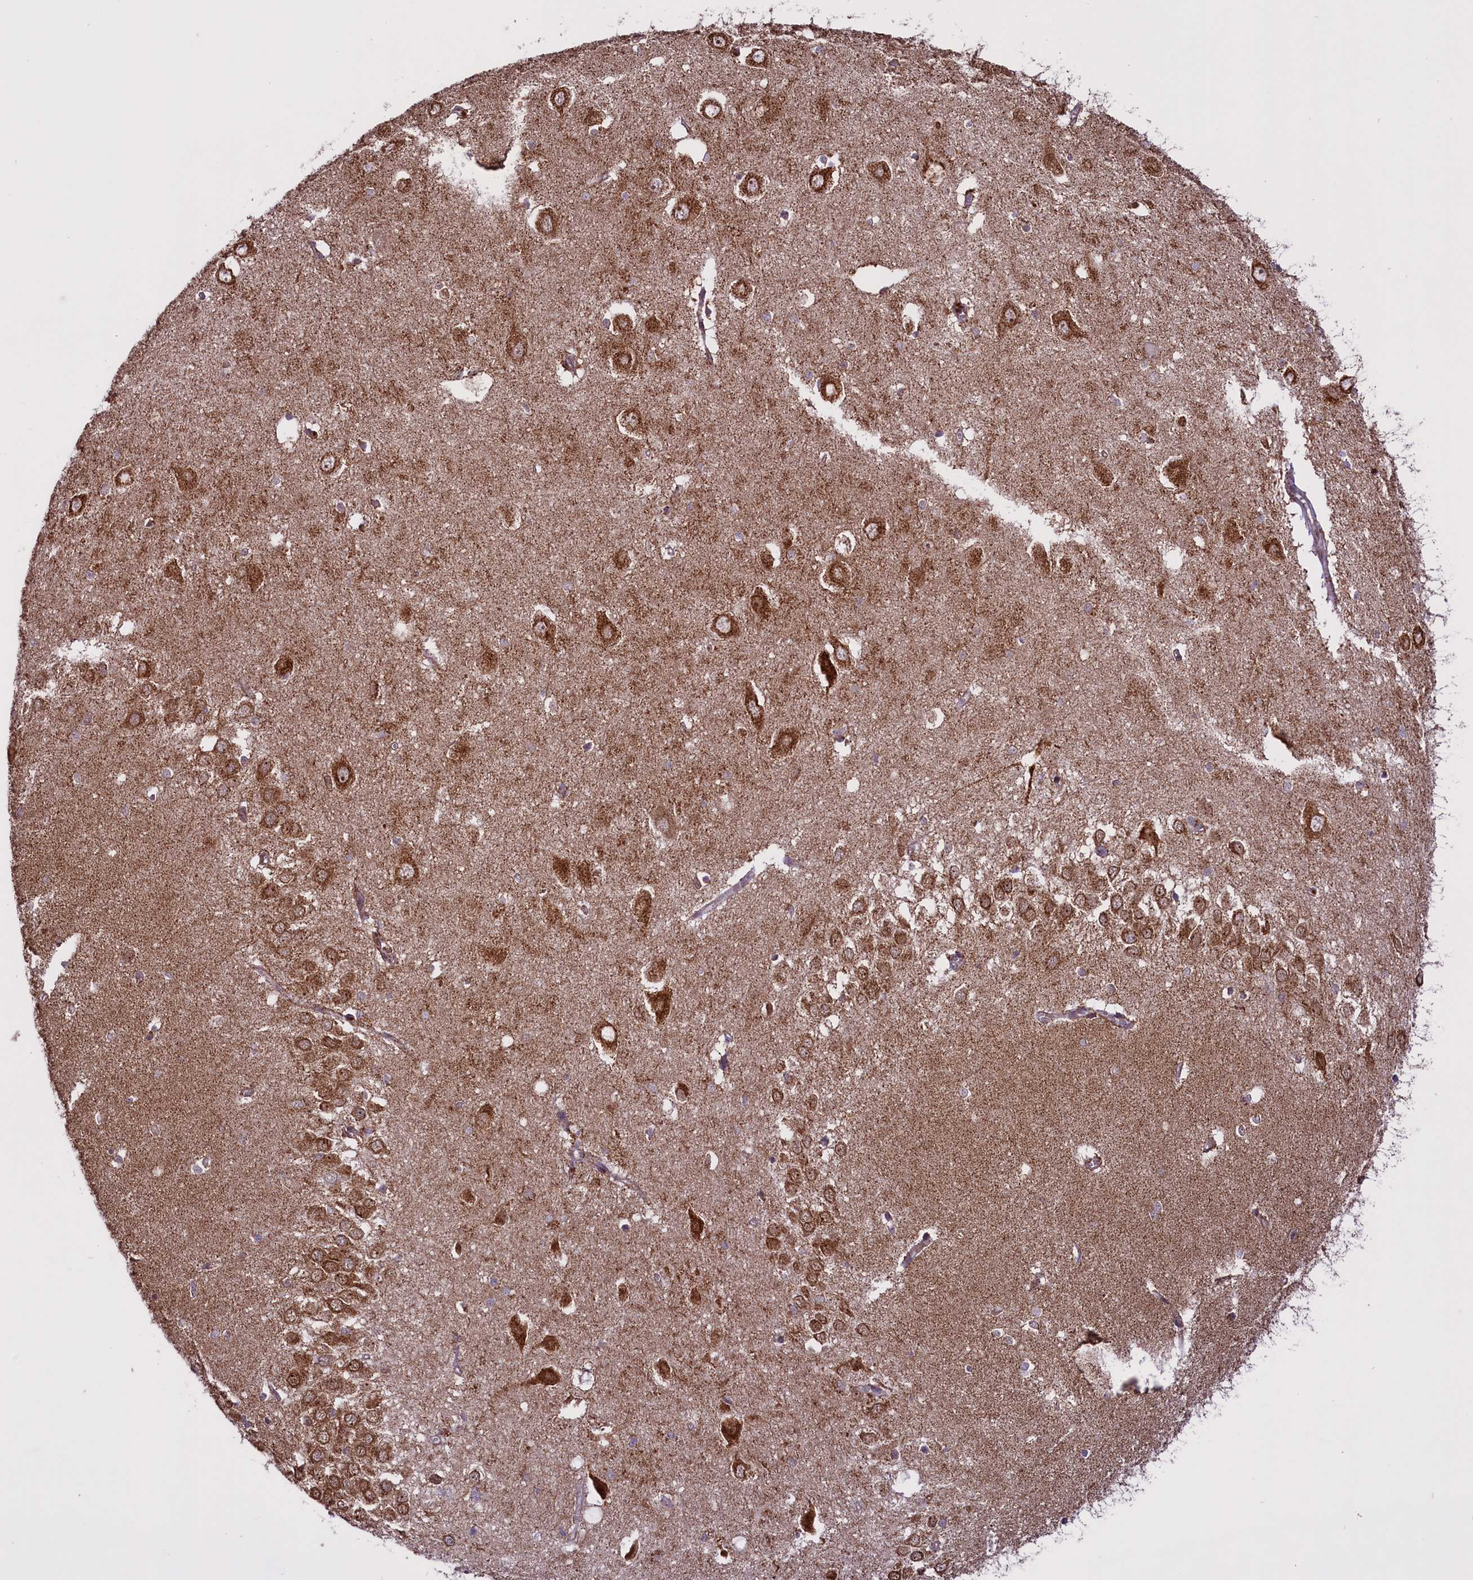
{"staining": {"intensity": "negative", "quantity": "none", "location": "none"}, "tissue": "hippocampus", "cell_type": "Glial cells", "image_type": "normal", "snomed": [{"axis": "morphology", "description": "Normal tissue, NOS"}, {"axis": "topography", "description": "Hippocampus"}], "caption": "High power microscopy histopathology image of an immunohistochemistry image of benign hippocampus, revealing no significant positivity in glial cells. (IHC, brightfield microscopy, high magnification).", "gene": "NDUFS5", "patient": {"sex": "female", "age": 64}}